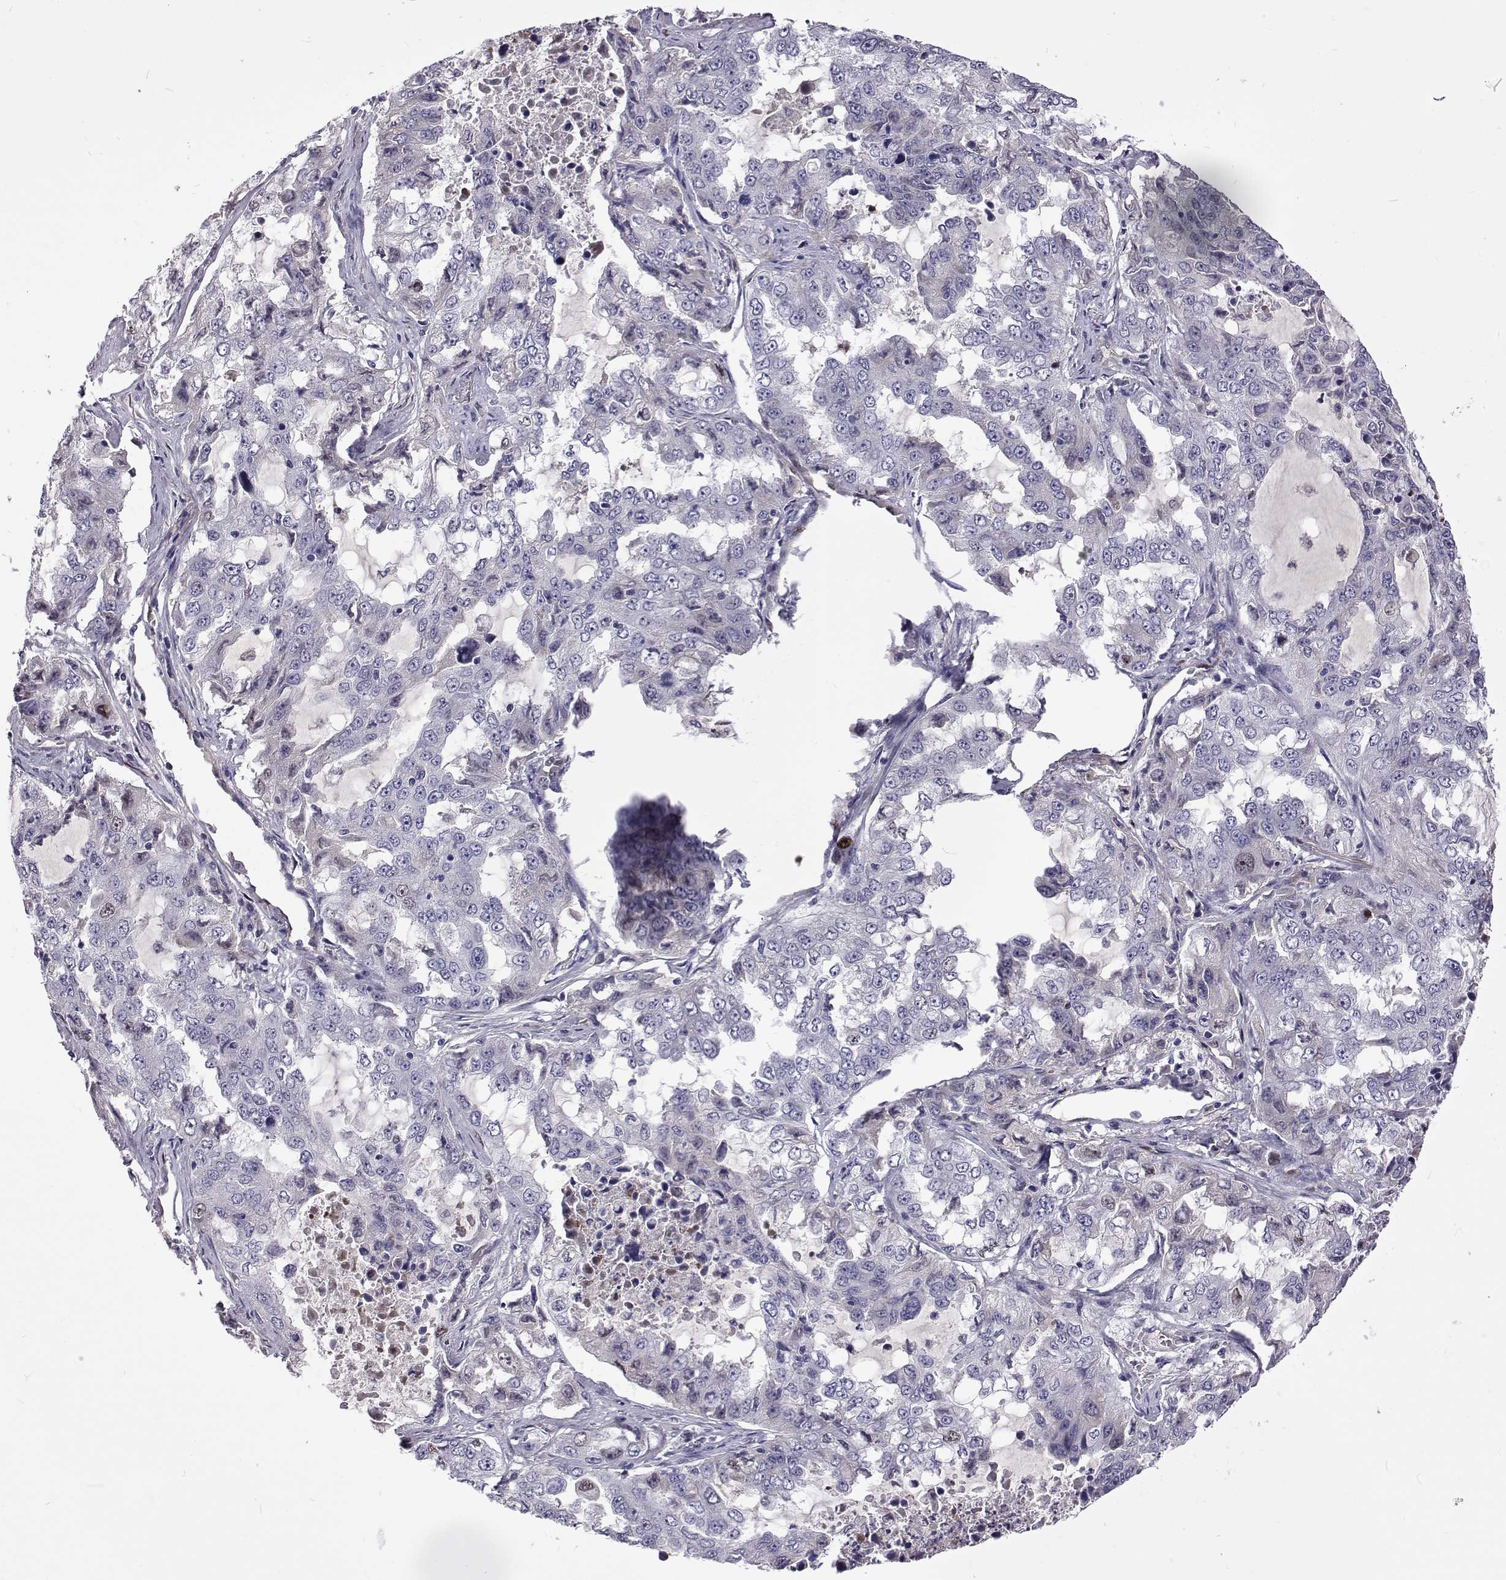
{"staining": {"intensity": "negative", "quantity": "none", "location": "none"}, "tissue": "lung cancer", "cell_type": "Tumor cells", "image_type": "cancer", "snomed": [{"axis": "morphology", "description": "Adenocarcinoma, NOS"}, {"axis": "topography", "description": "Lung"}], "caption": "Lung cancer stained for a protein using IHC displays no expression tumor cells.", "gene": "TCF15", "patient": {"sex": "female", "age": 61}}